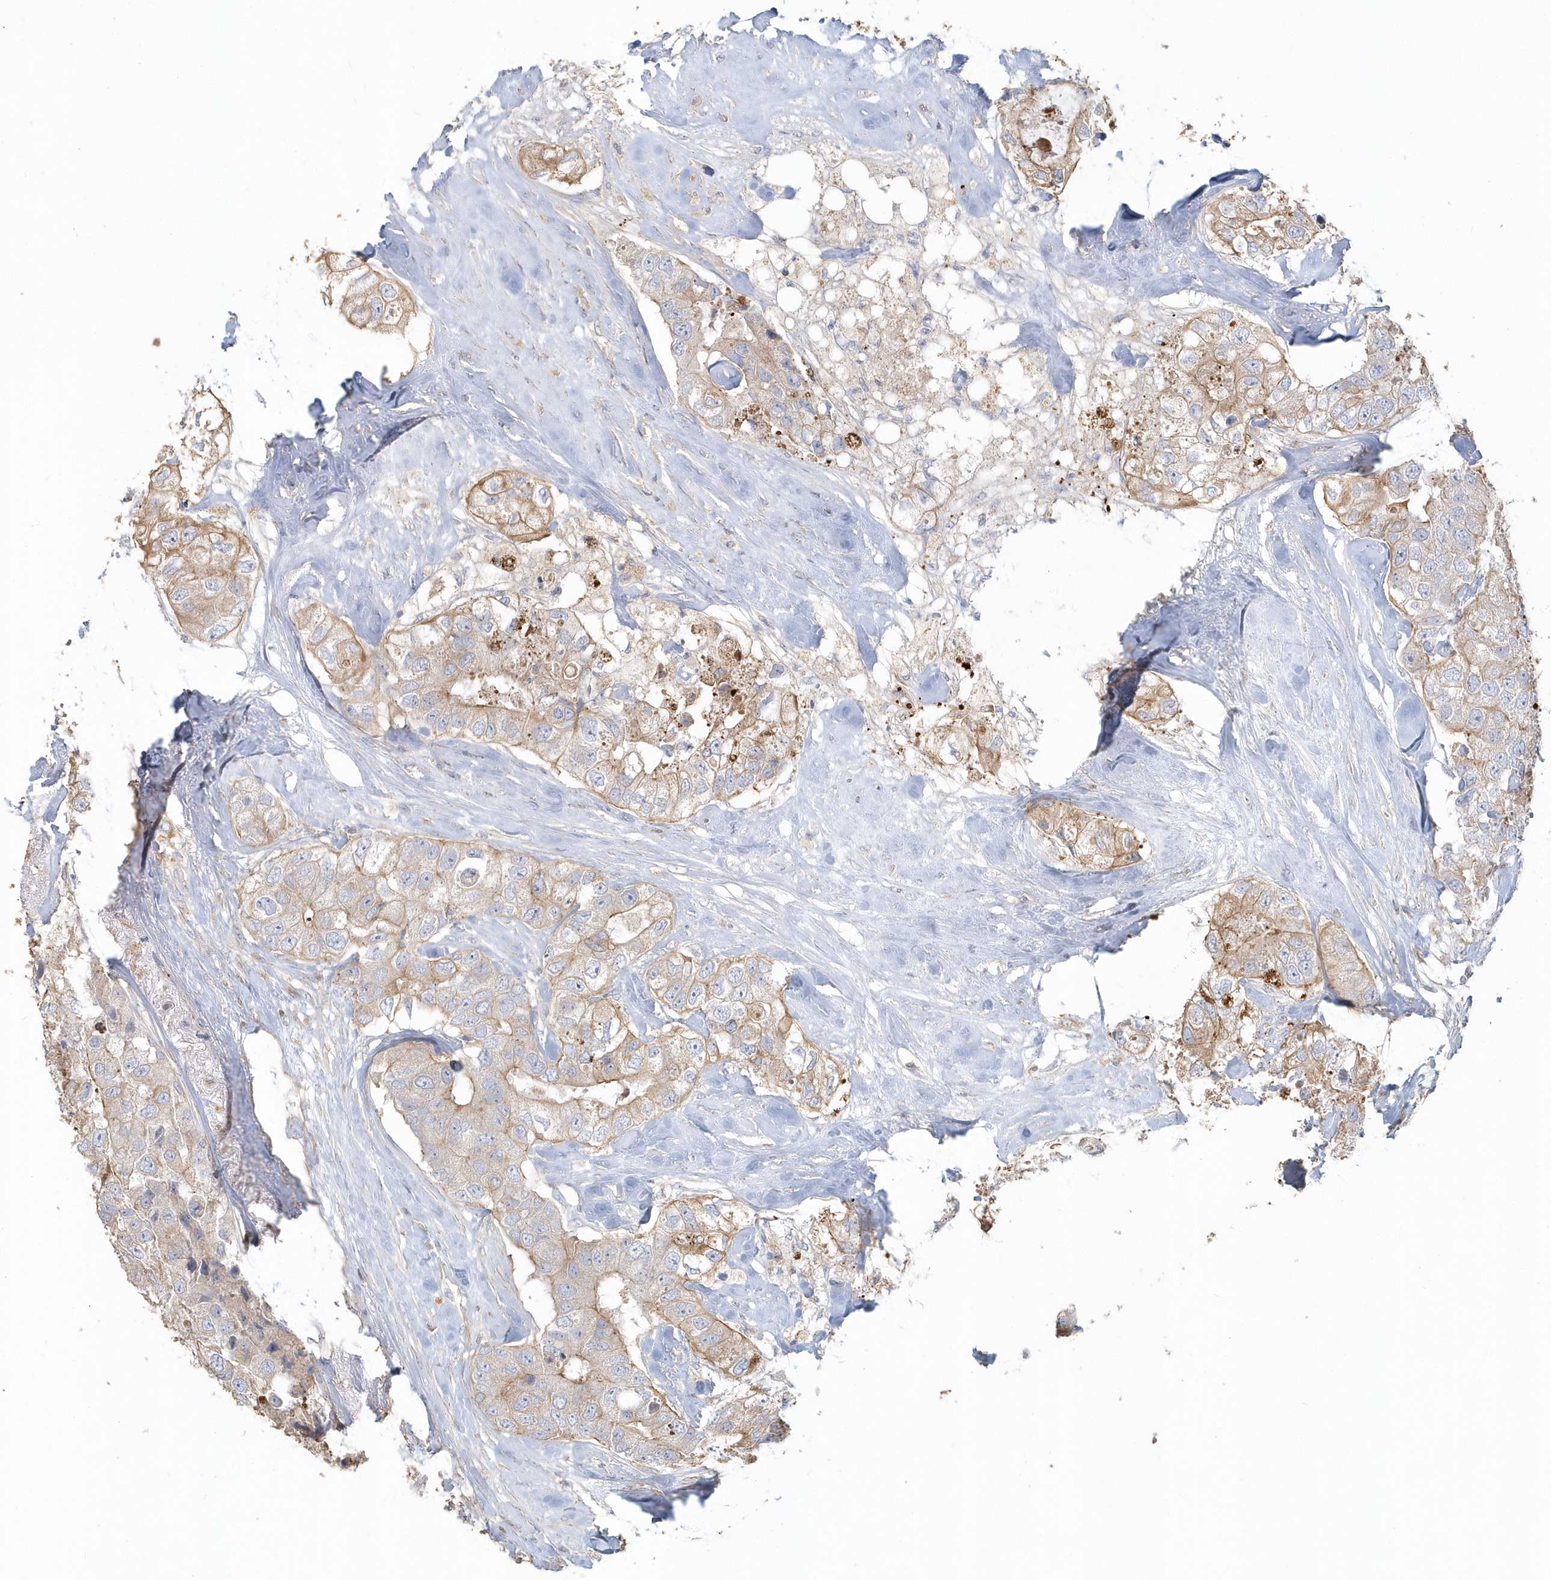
{"staining": {"intensity": "moderate", "quantity": "25%-75%", "location": "cytoplasmic/membranous"}, "tissue": "breast cancer", "cell_type": "Tumor cells", "image_type": "cancer", "snomed": [{"axis": "morphology", "description": "Duct carcinoma"}, {"axis": "topography", "description": "Breast"}], "caption": "Protein staining of infiltrating ductal carcinoma (breast) tissue reveals moderate cytoplasmic/membranous staining in approximately 25%-75% of tumor cells. (Stains: DAB in brown, nuclei in blue, Microscopy: brightfield microscopy at high magnification).", "gene": "MMRN1", "patient": {"sex": "female", "age": 62}}